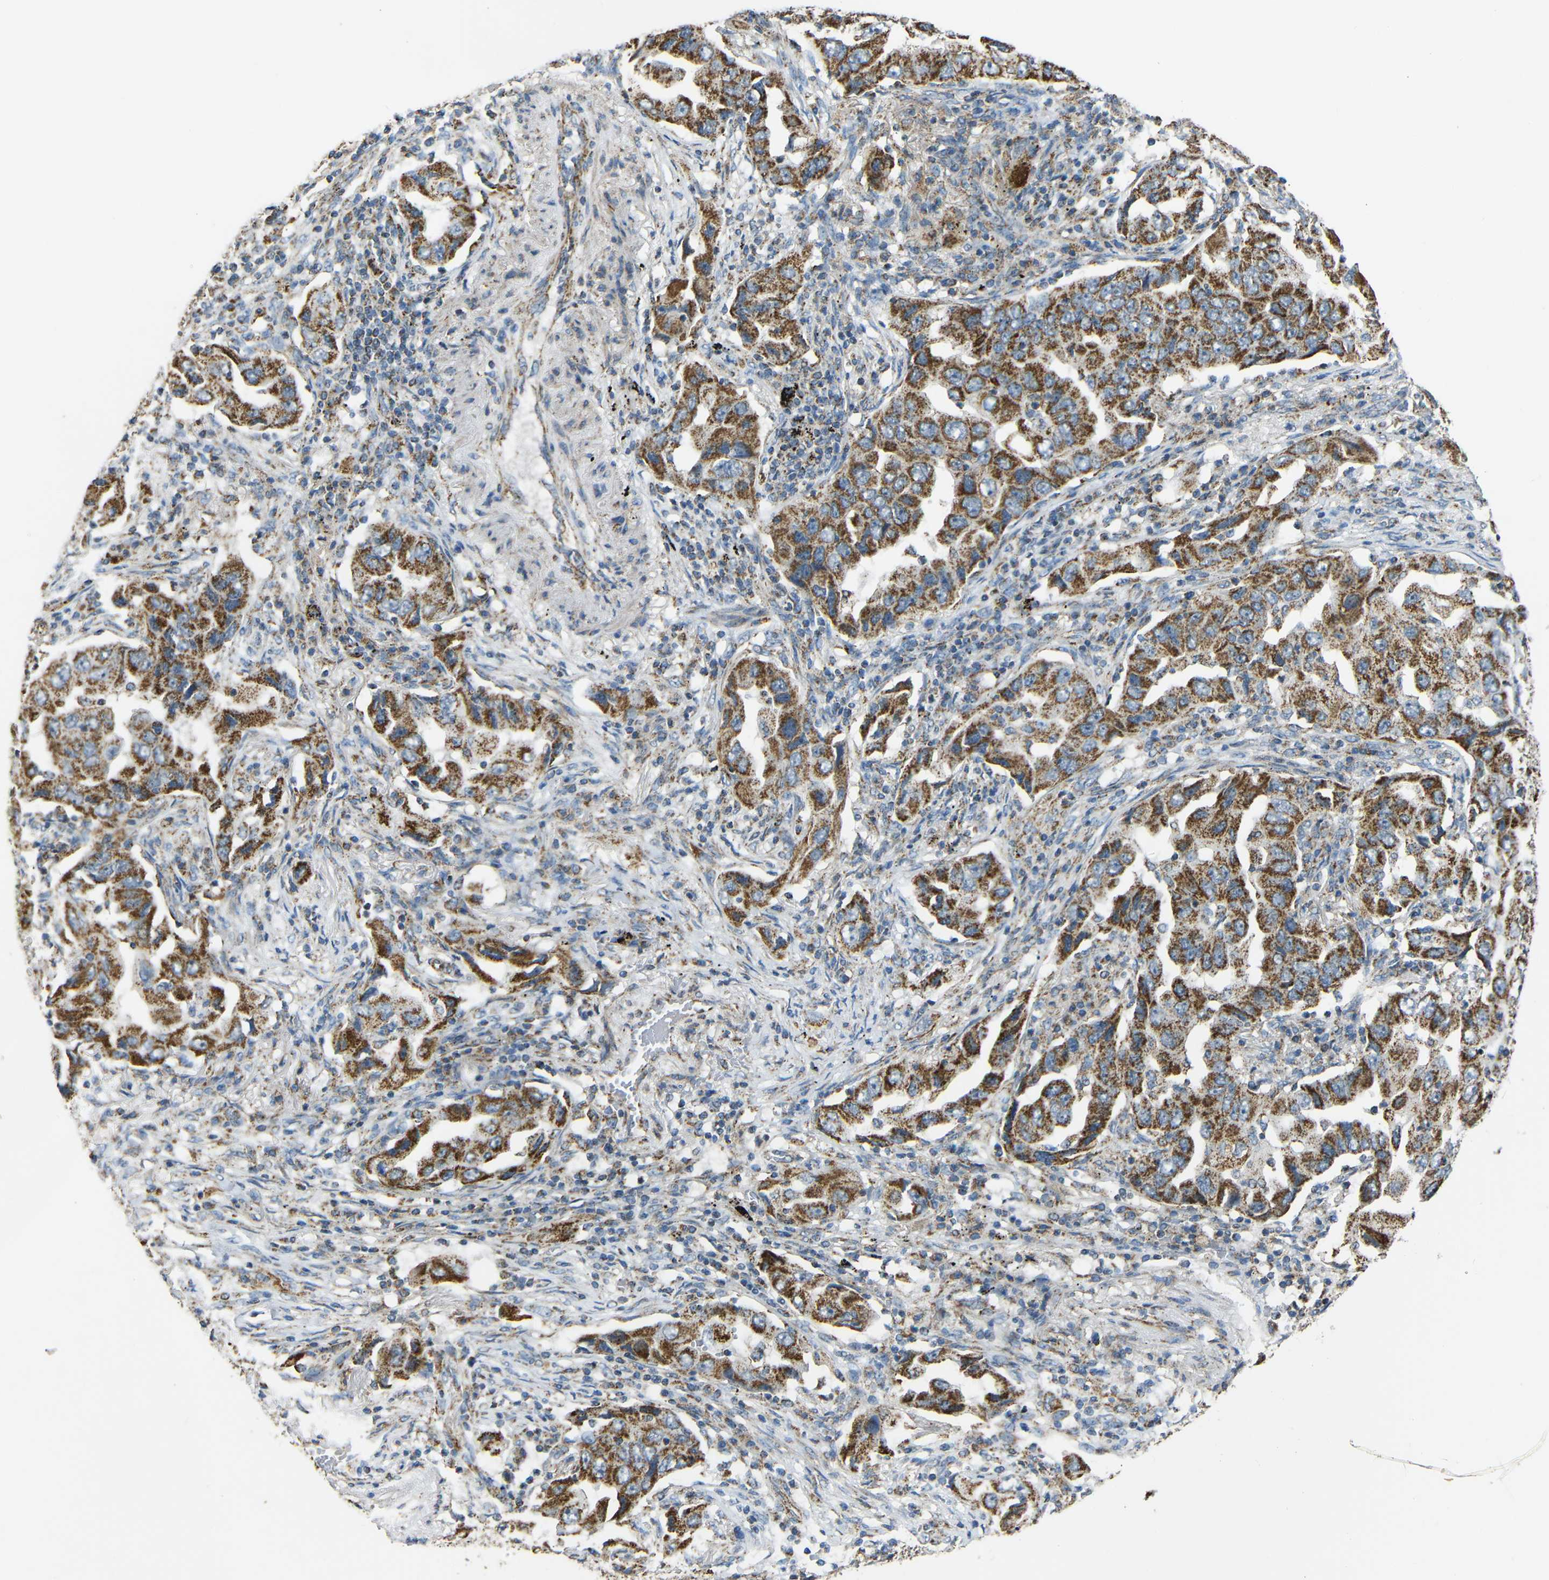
{"staining": {"intensity": "moderate", "quantity": ">75%", "location": "cytoplasmic/membranous"}, "tissue": "lung cancer", "cell_type": "Tumor cells", "image_type": "cancer", "snomed": [{"axis": "morphology", "description": "Adenocarcinoma, NOS"}, {"axis": "topography", "description": "Lung"}], "caption": "Protein analysis of lung cancer (adenocarcinoma) tissue reveals moderate cytoplasmic/membranous positivity in approximately >75% of tumor cells.", "gene": "NR3C2", "patient": {"sex": "female", "age": 65}}